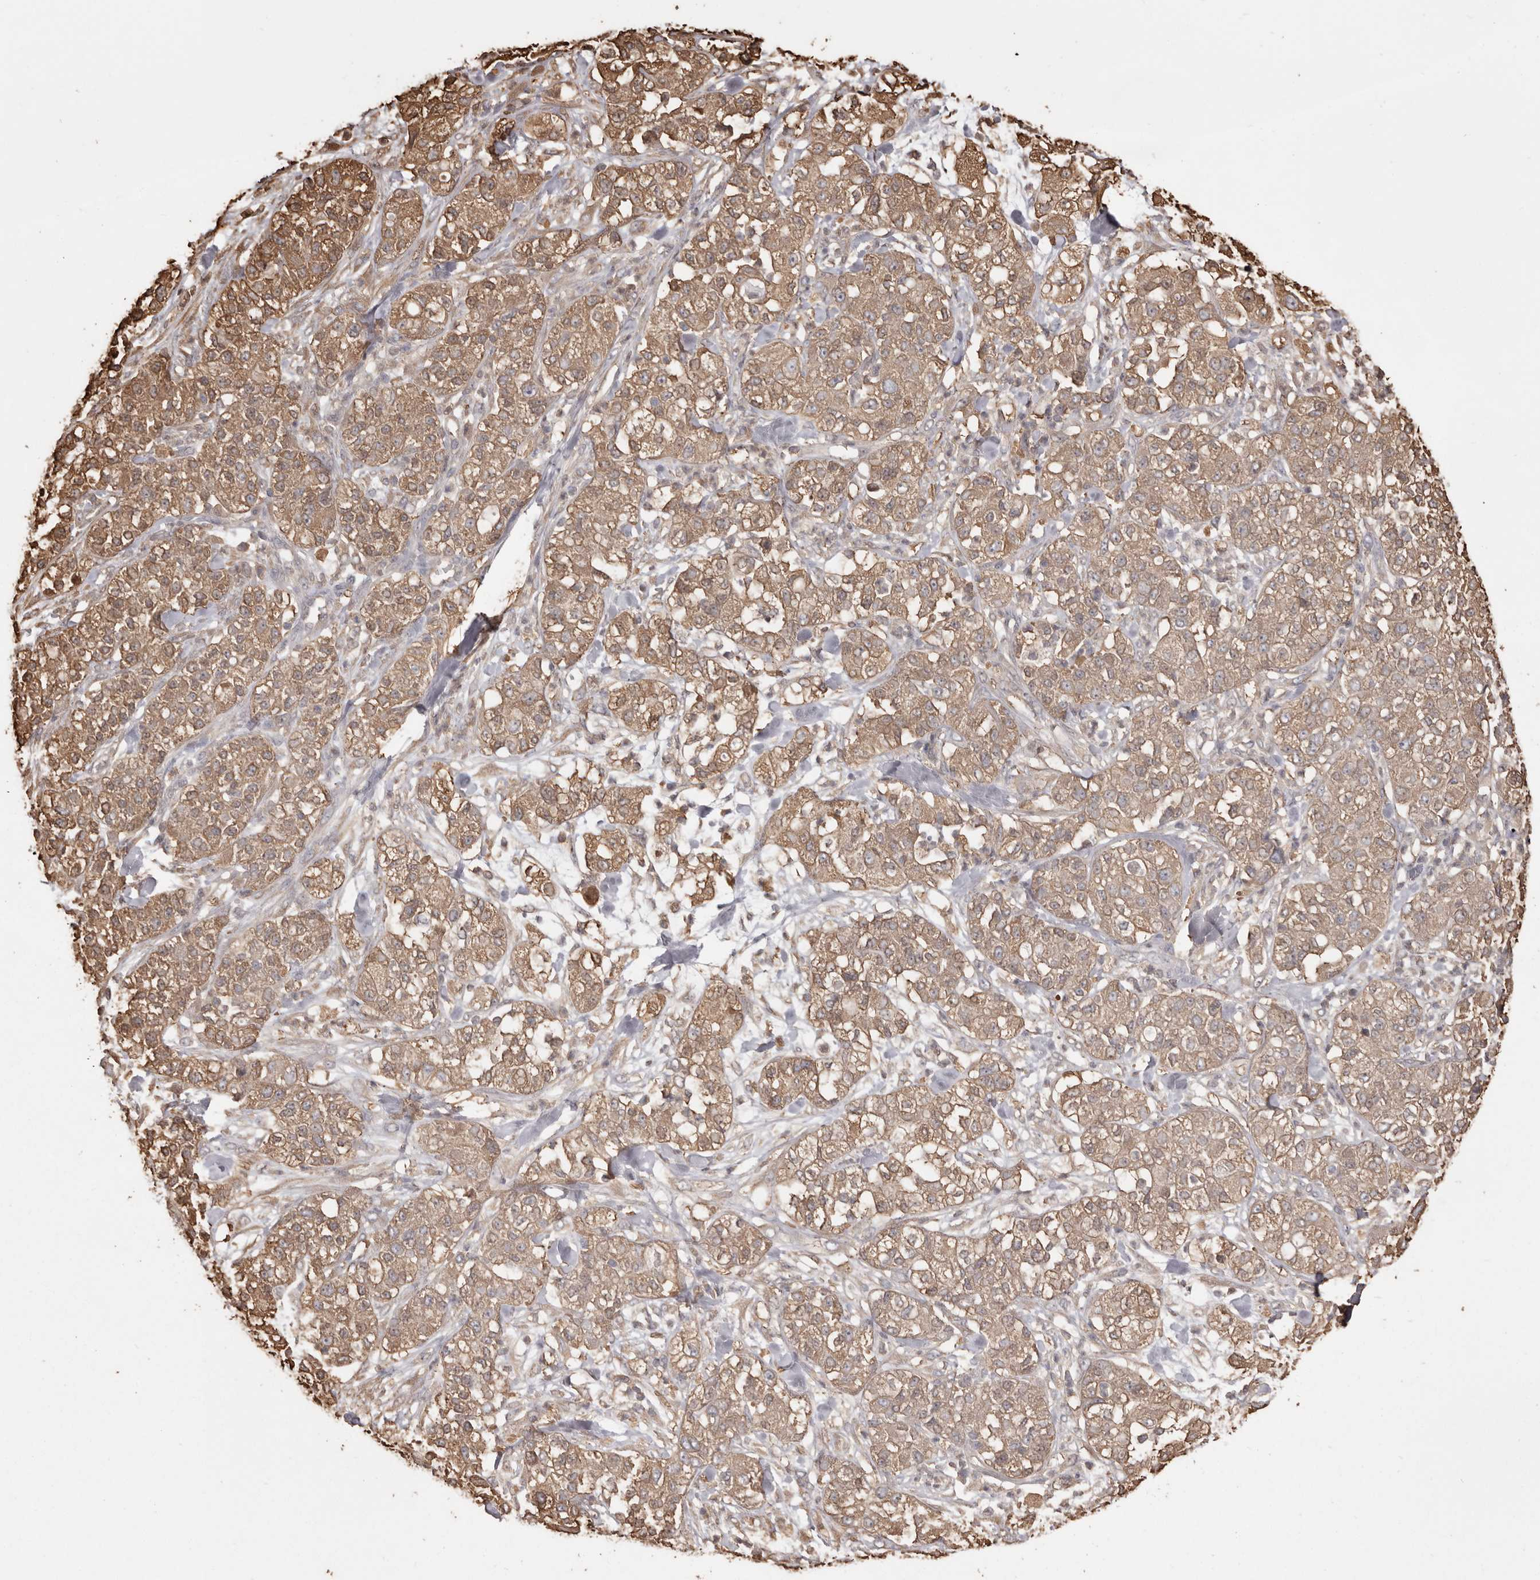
{"staining": {"intensity": "moderate", "quantity": ">75%", "location": "cytoplasmic/membranous"}, "tissue": "pancreatic cancer", "cell_type": "Tumor cells", "image_type": "cancer", "snomed": [{"axis": "morphology", "description": "Adenocarcinoma, NOS"}, {"axis": "topography", "description": "Pancreas"}], "caption": "About >75% of tumor cells in human pancreatic cancer display moderate cytoplasmic/membranous protein staining as visualized by brown immunohistochemical staining.", "gene": "PKM", "patient": {"sex": "female", "age": 78}}